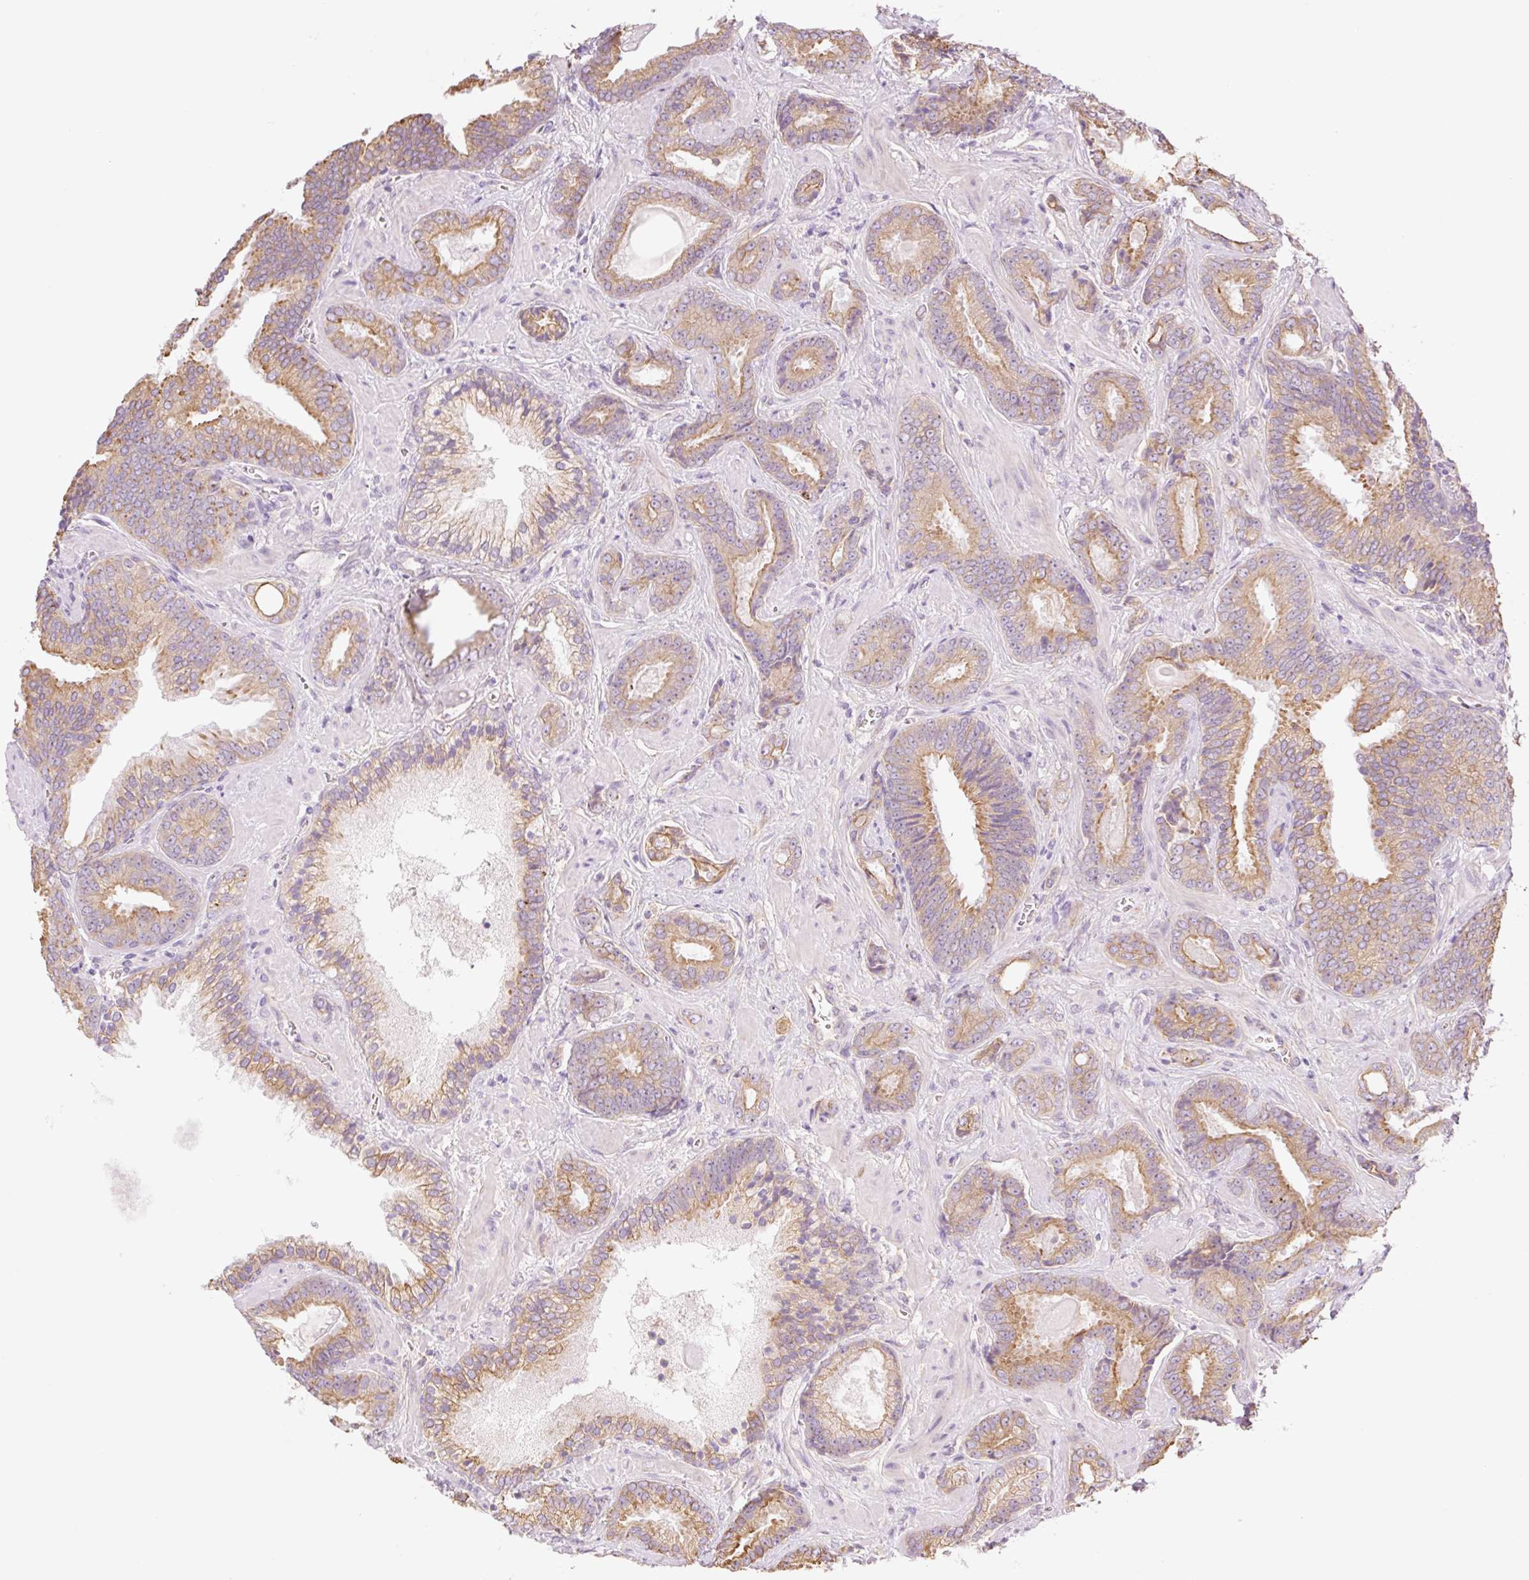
{"staining": {"intensity": "moderate", "quantity": ">75%", "location": "cytoplasmic/membranous"}, "tissue": "prostate cancer", "cell_type": "Tumor cells", "image_type": "cancer", "snomed": [{"axis": "morphology", "description": "Adenocarcinoma, Low grade"}, {"axis": "topography", "description": "Prostate"}], "caption": "Moderate cytoplasmic/membranous protein expression is seen in about >75% of tumor cells in prostate adenocarcinoma (low-grade). Ihc stains the protein of interest in brown and the nuclei are stained blue.", "gene": "NLRP5", "patient": {"sex": "male", "age": 62}}